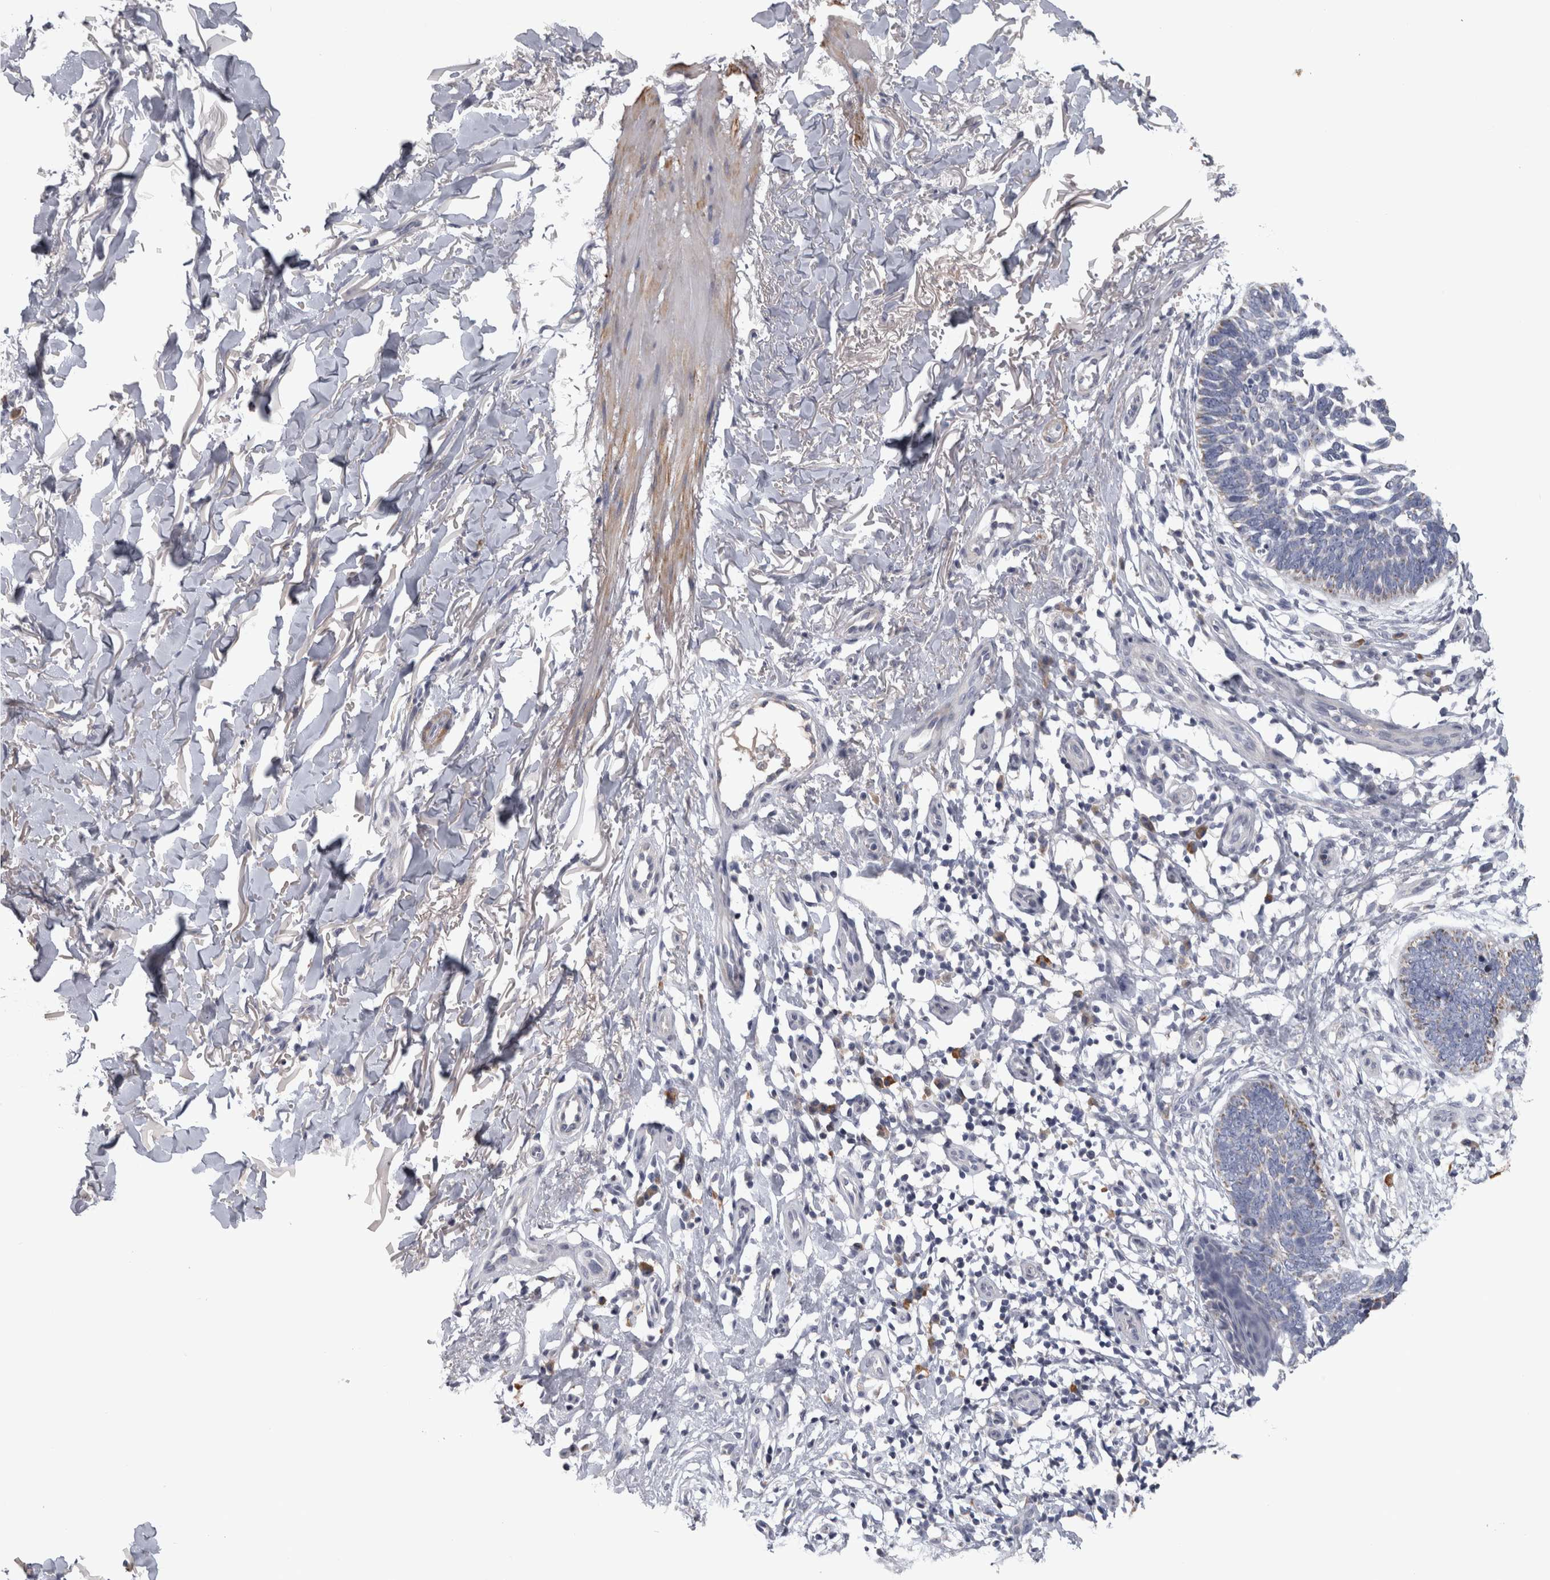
{"staining": {"intensity": "negative", "quantity": "none", "location": "none"}, "tissue": "skin cancer", "cell_type": "Tumor cells", "image_type": "cancer", "snomed": [{"axis": "morphology", "description": "Normal tissue, NOS"}, {"axis": "morphology", "description": "Basal cell carcinoma"}, {"axis": "topography", "description": "Skin"}], "caption": "High magnification brightfield microscopy of skin basal cell carcinoma stained with DAB (3,3'-diaminobenzidine) (brown) and counterstained with hematoxylin (blue): tumor cells show no significant positivity.", "gene": "DBT", "patient": {"sex": "male", "age": 77}}